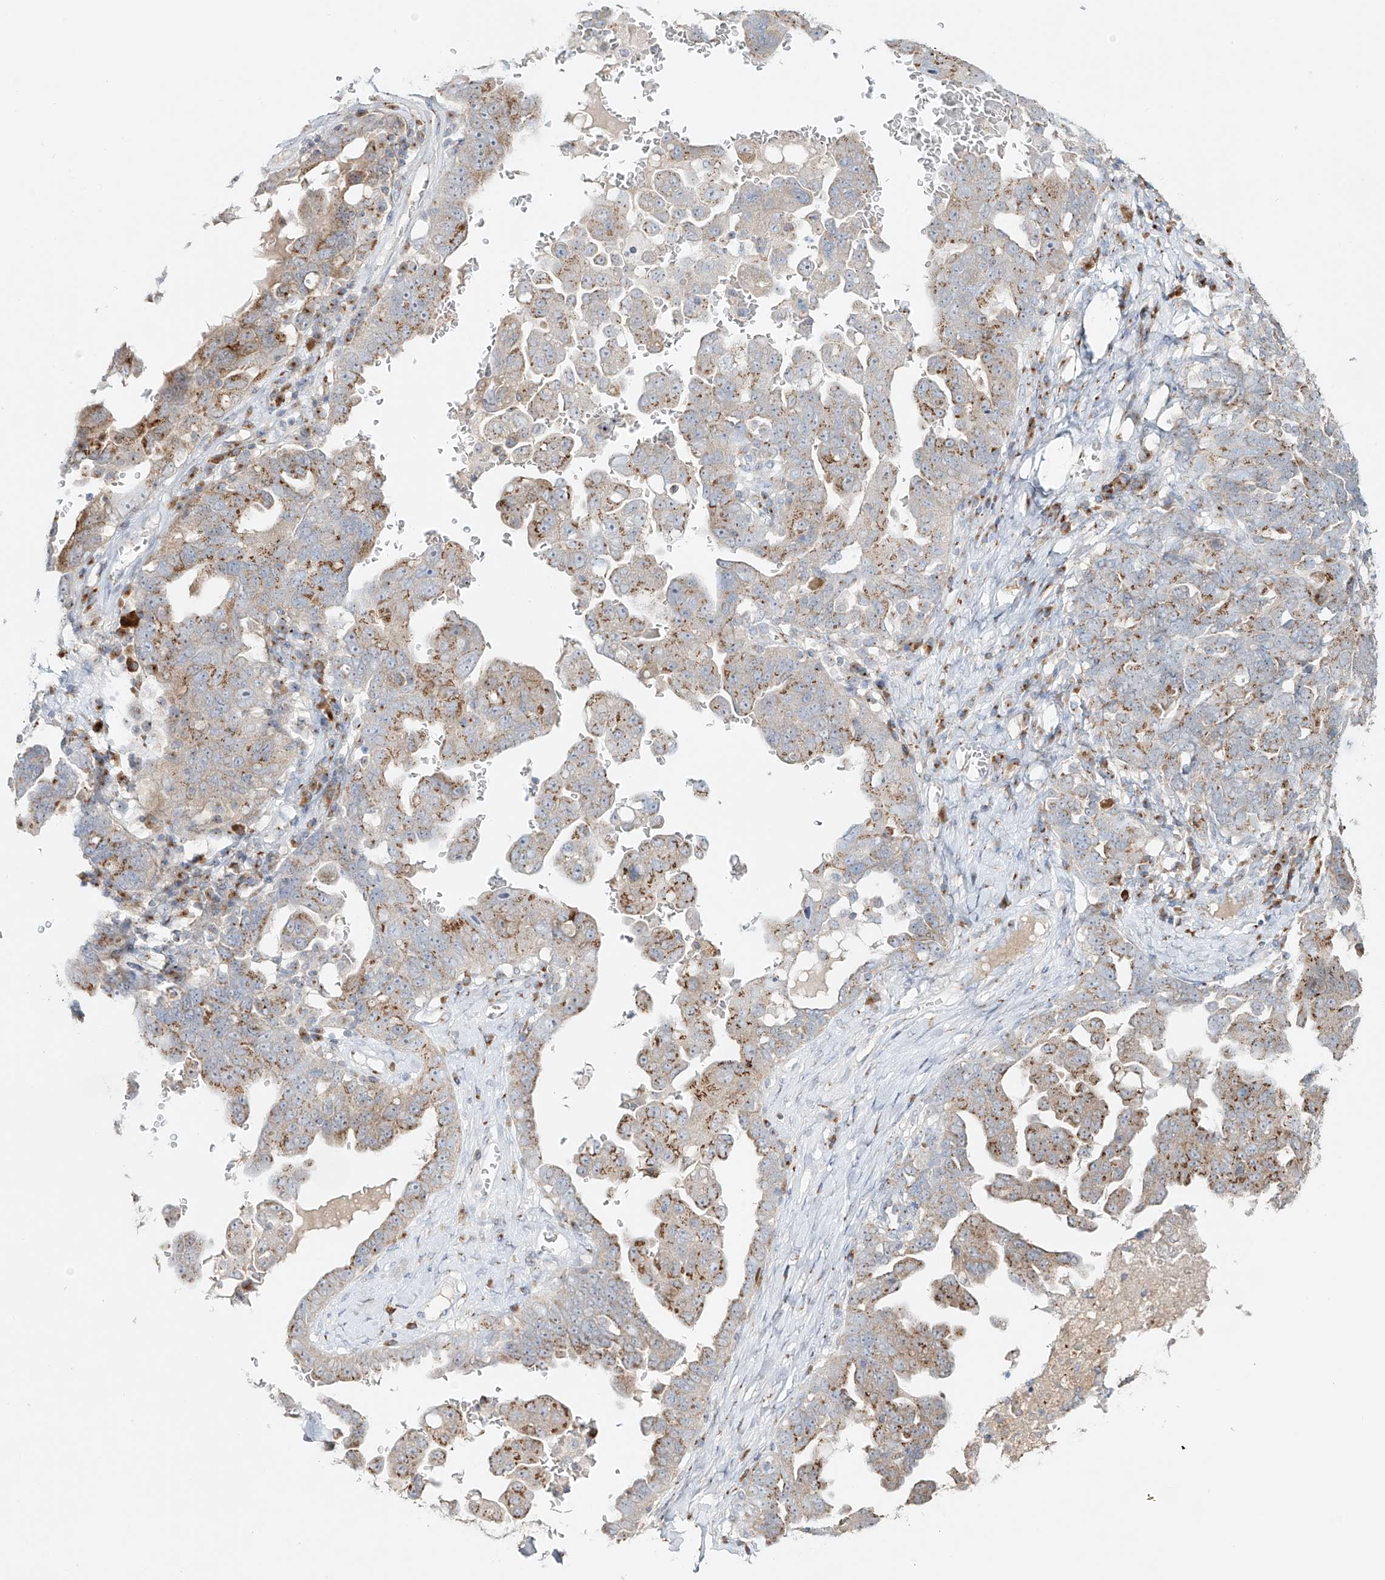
{"staining": {"intensity": "moderate", "quantity": "25%-75%", "location": "cytoplasmic/membranous"}, "tissue": "ovarian cancer", "cell_type": "Tumor cells", "image_type": "cancer", "snomed": [{"axis": "morphology", "description": "Carcinoma, endometroid"}, {"axis": "topography", "description": "Ovary"}], "caption": "Endometroid carcinoma (ovarian) stained with DAB IHC displays medium levels of moderate cytoplasmic/membranous staining in about 25%-75% of tumor cells.", "gene": "BSDC1", "patient": {"sex": "female", "age": 62}}